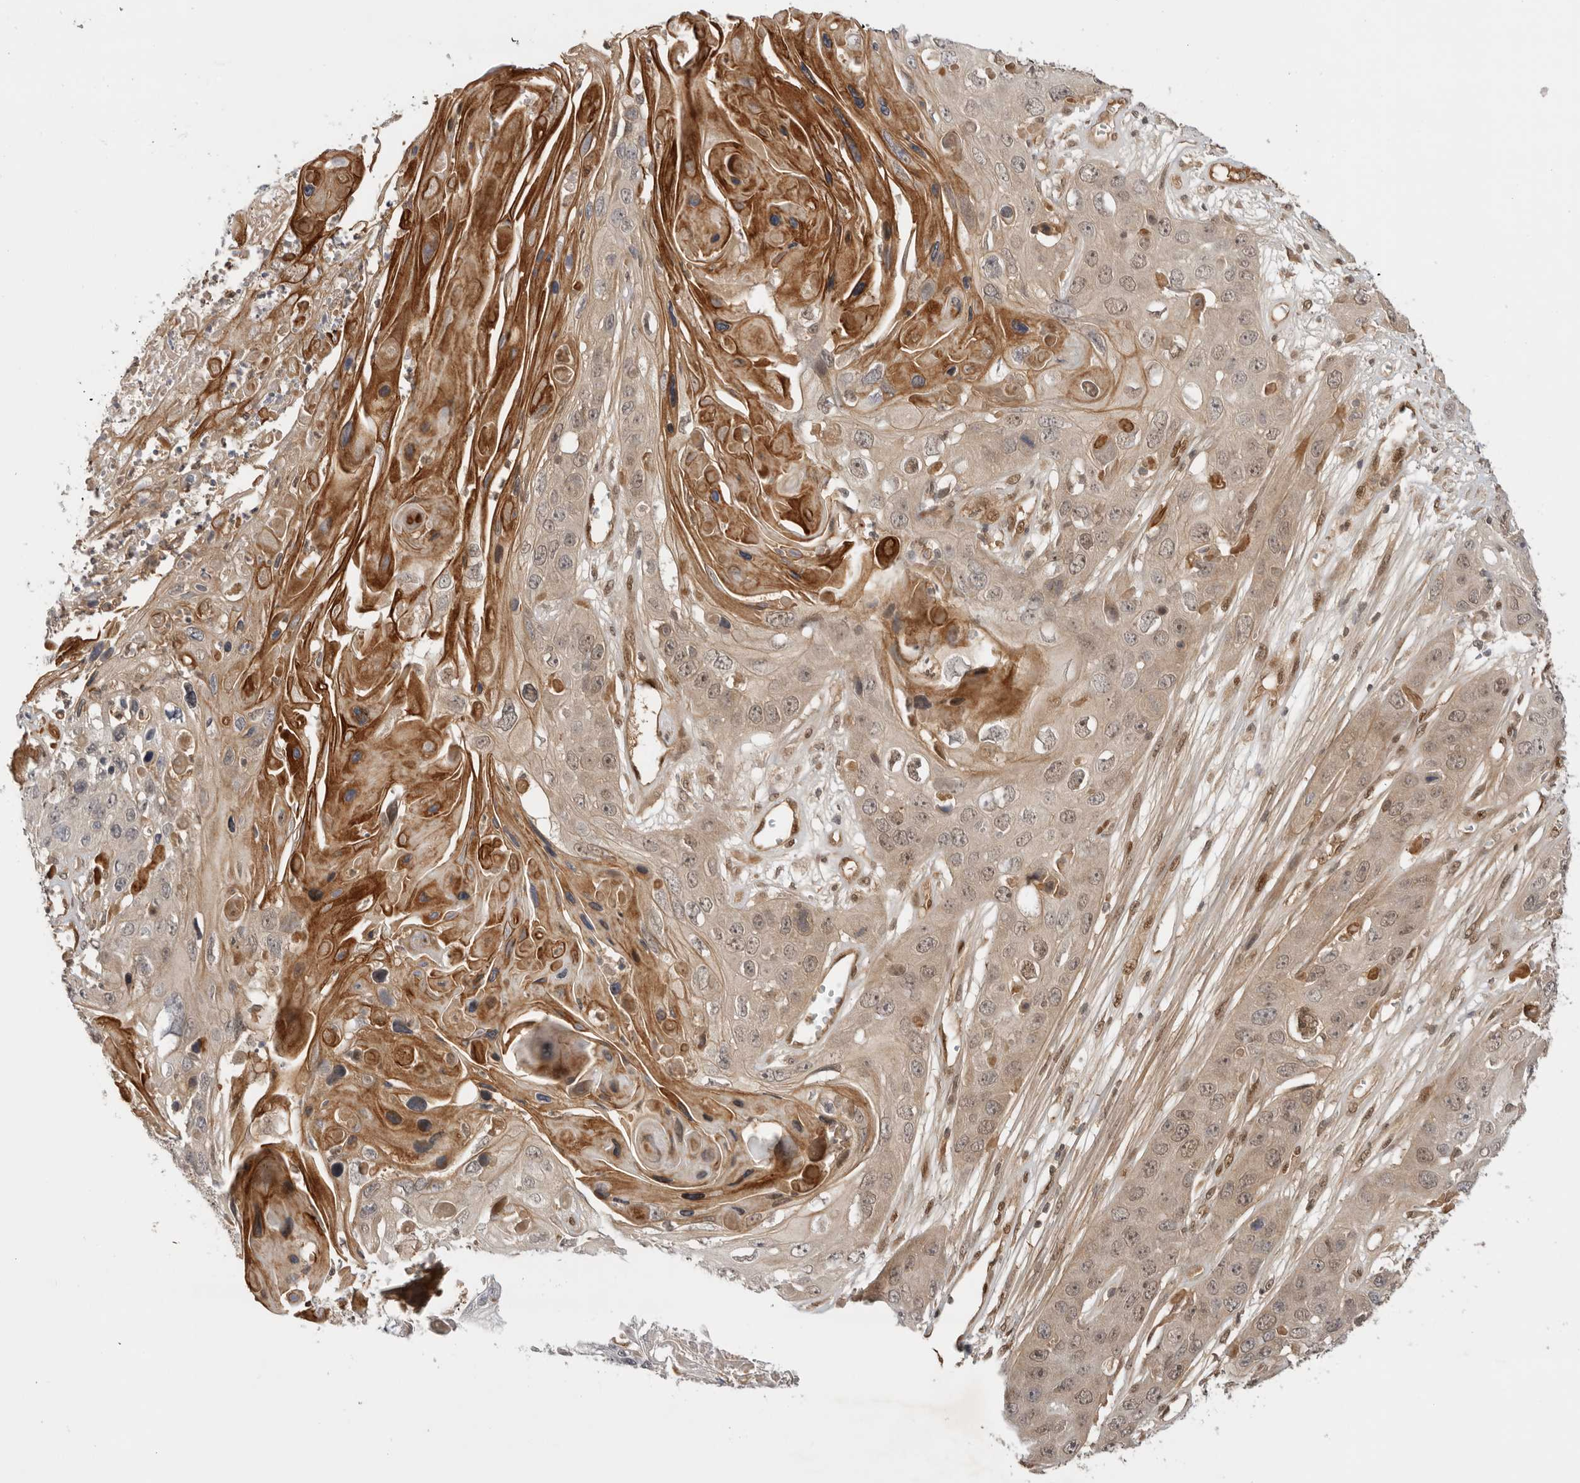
{"staining": {"intensity": "weak", "quantity": "25%-75%", "location": "nuclear"}, "tissue": "skin cancer", "cell_type": "Tumor cells", "image_type": "cancer", "snomed": [{"axis": "morphology", "description": "Squamous cell carcinoma, NOS"}, {"axis": "topography", "description": "Skin"}], "caption": "This micrograph exhibits immunohistochemistry (IHC) staining of human skin squamous cell carcinoma, with low weak nuclear staining in about 25%-75% of tumor cells.", "gene": "DCAF8", "patient": {"sex": "male", "age": 55}}